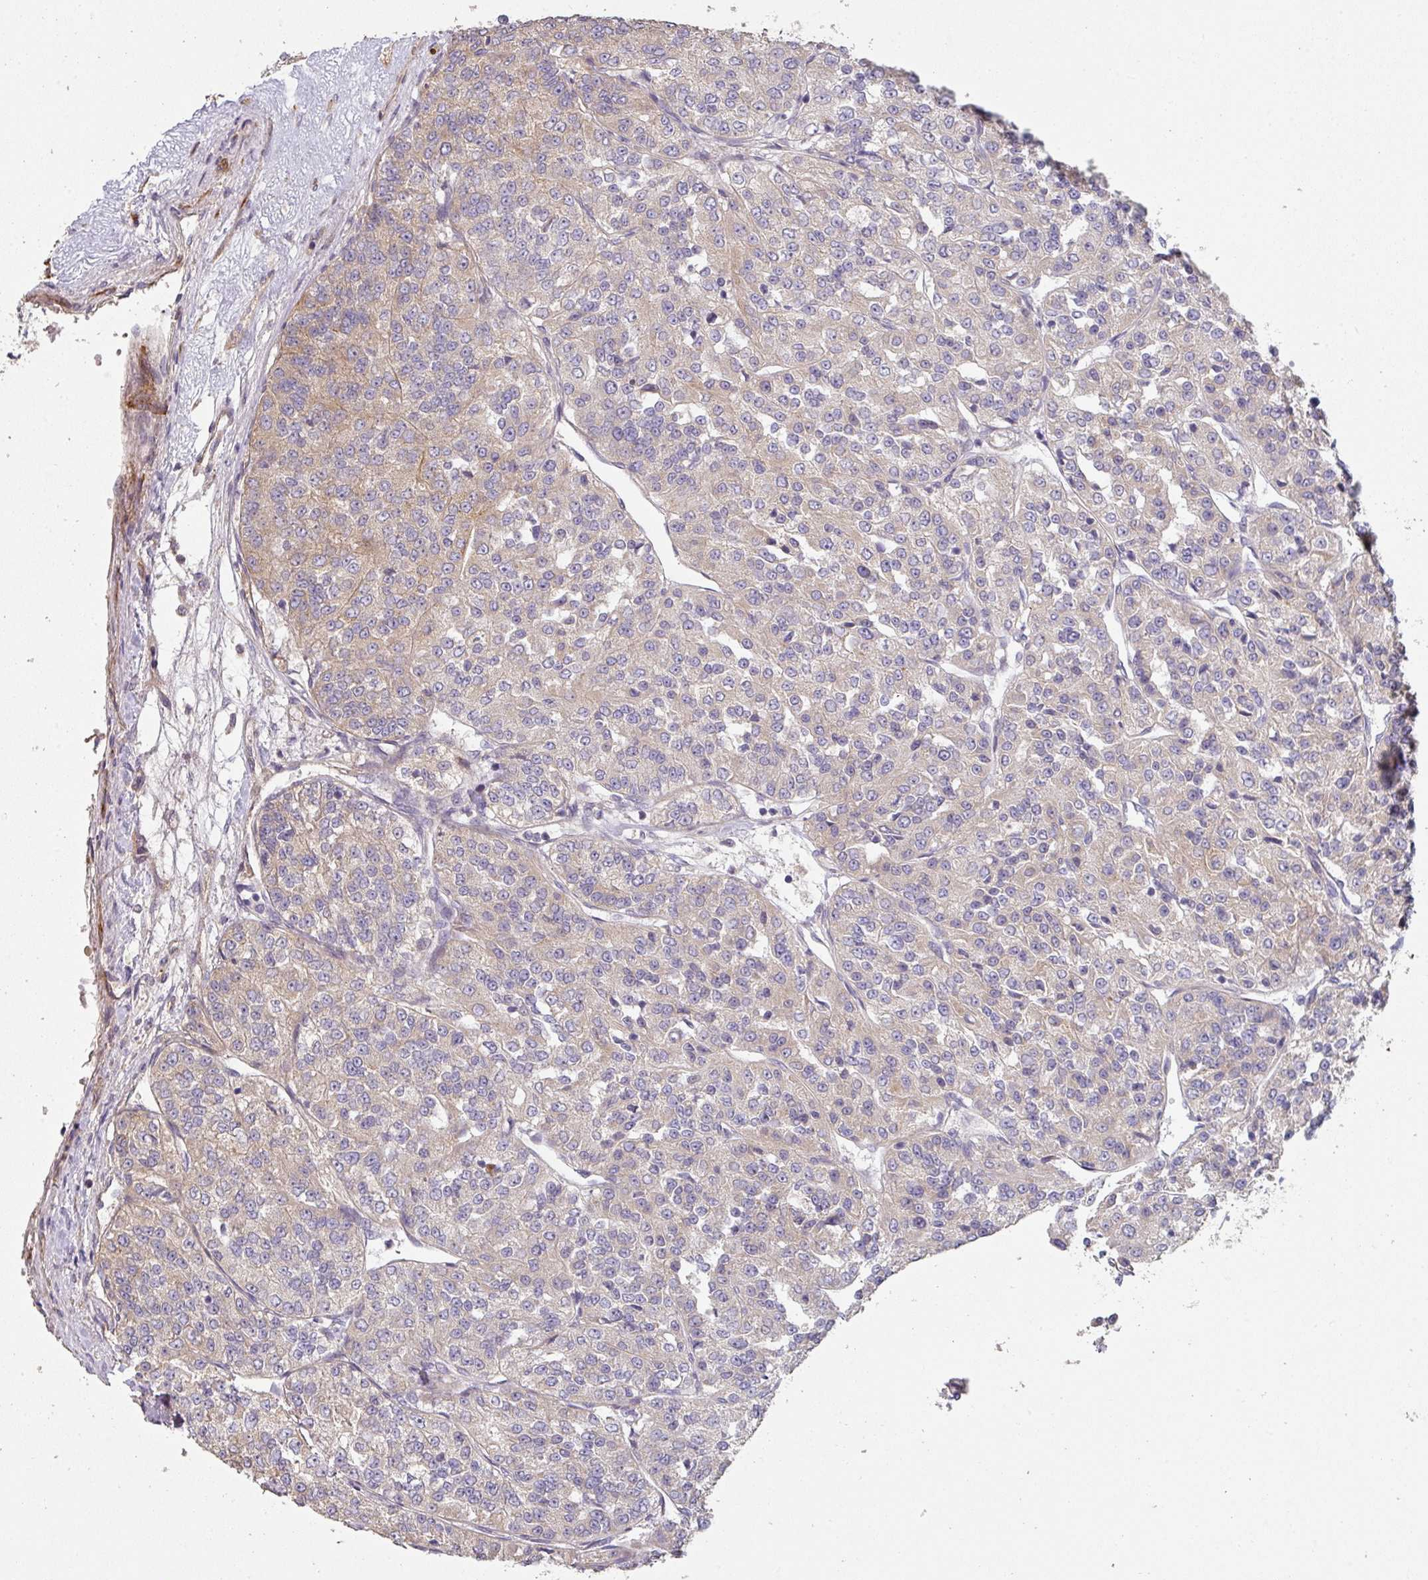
{"staining": {"intensity": "negative", "quantity": "none", "location": "none"}, "tissue": "renal cancer", "cell_type": "Tumor cells", "image_type": "cancer", "snomed": [{"axis": "morphology", "description": "Adenocarcinoma, NOS"}, {"axis": "topography", "description": "Kidney"}], "caption": "Micrograph shows no significant protein expression in tumor cells of renal cancer (adenocarcinoma). Nuclei are stained in blue.", "gene": "PCDH1", "patient": {"sex": "female", "age": 63}}